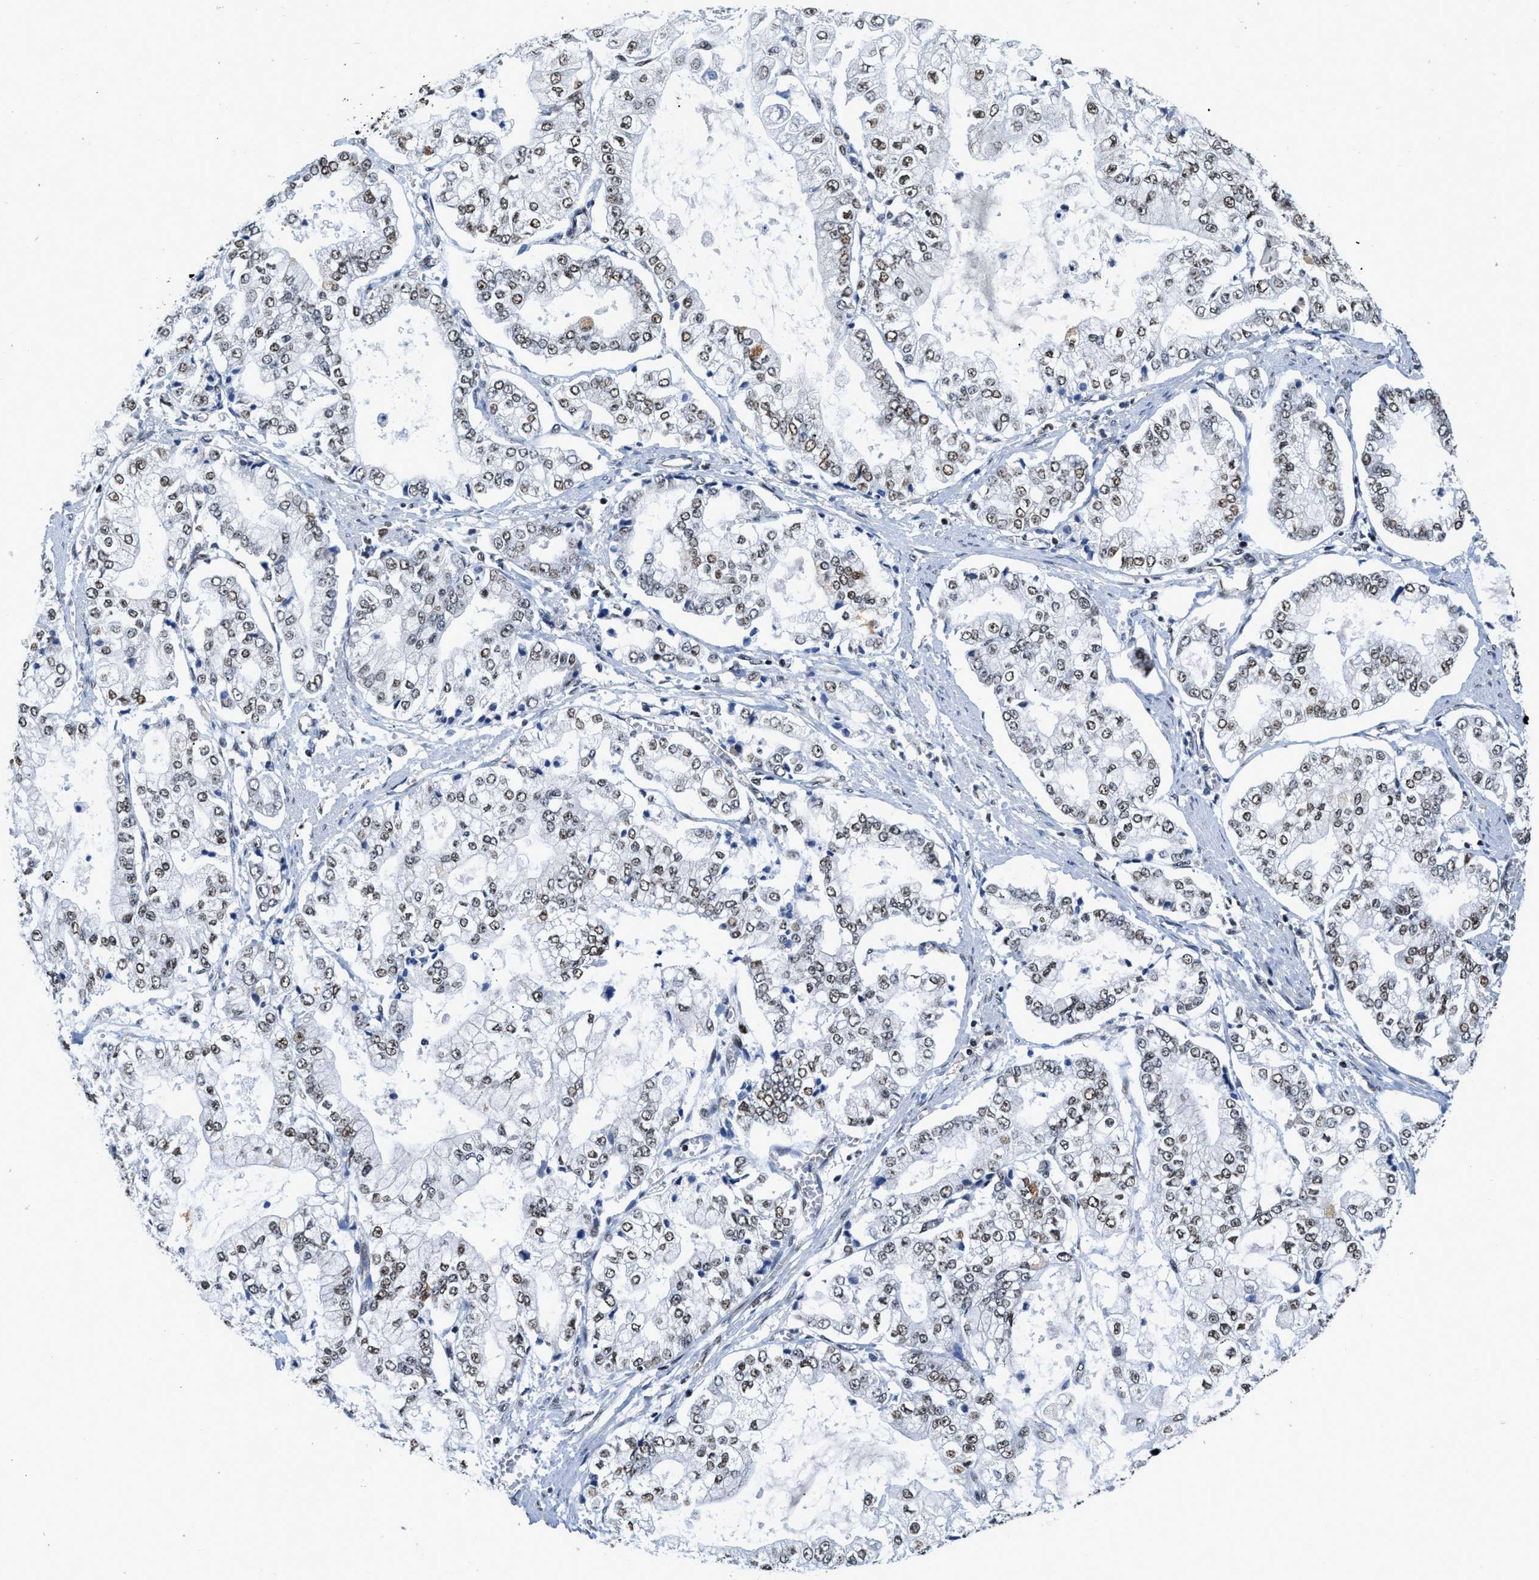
{"staining": {"intensity": "weak", "quantity": ">75%", "location": "nuclear"}, "tissue": "stomach cancer", "cell_type": "Tumor cells", "image_type": "cancer", "snomed": [{"axis": "morphology", "description": "Adenocarcinoma, NOS"}, {"axis": "topography", "description": "Stomach"}], "caption": "Protein staining of stomach cancer tissue demonstrates weak nuclear expression in approximately >75% of tumor cells.", "gene": "CCNE1", "patient": {"sex": "male", "age": 76}}